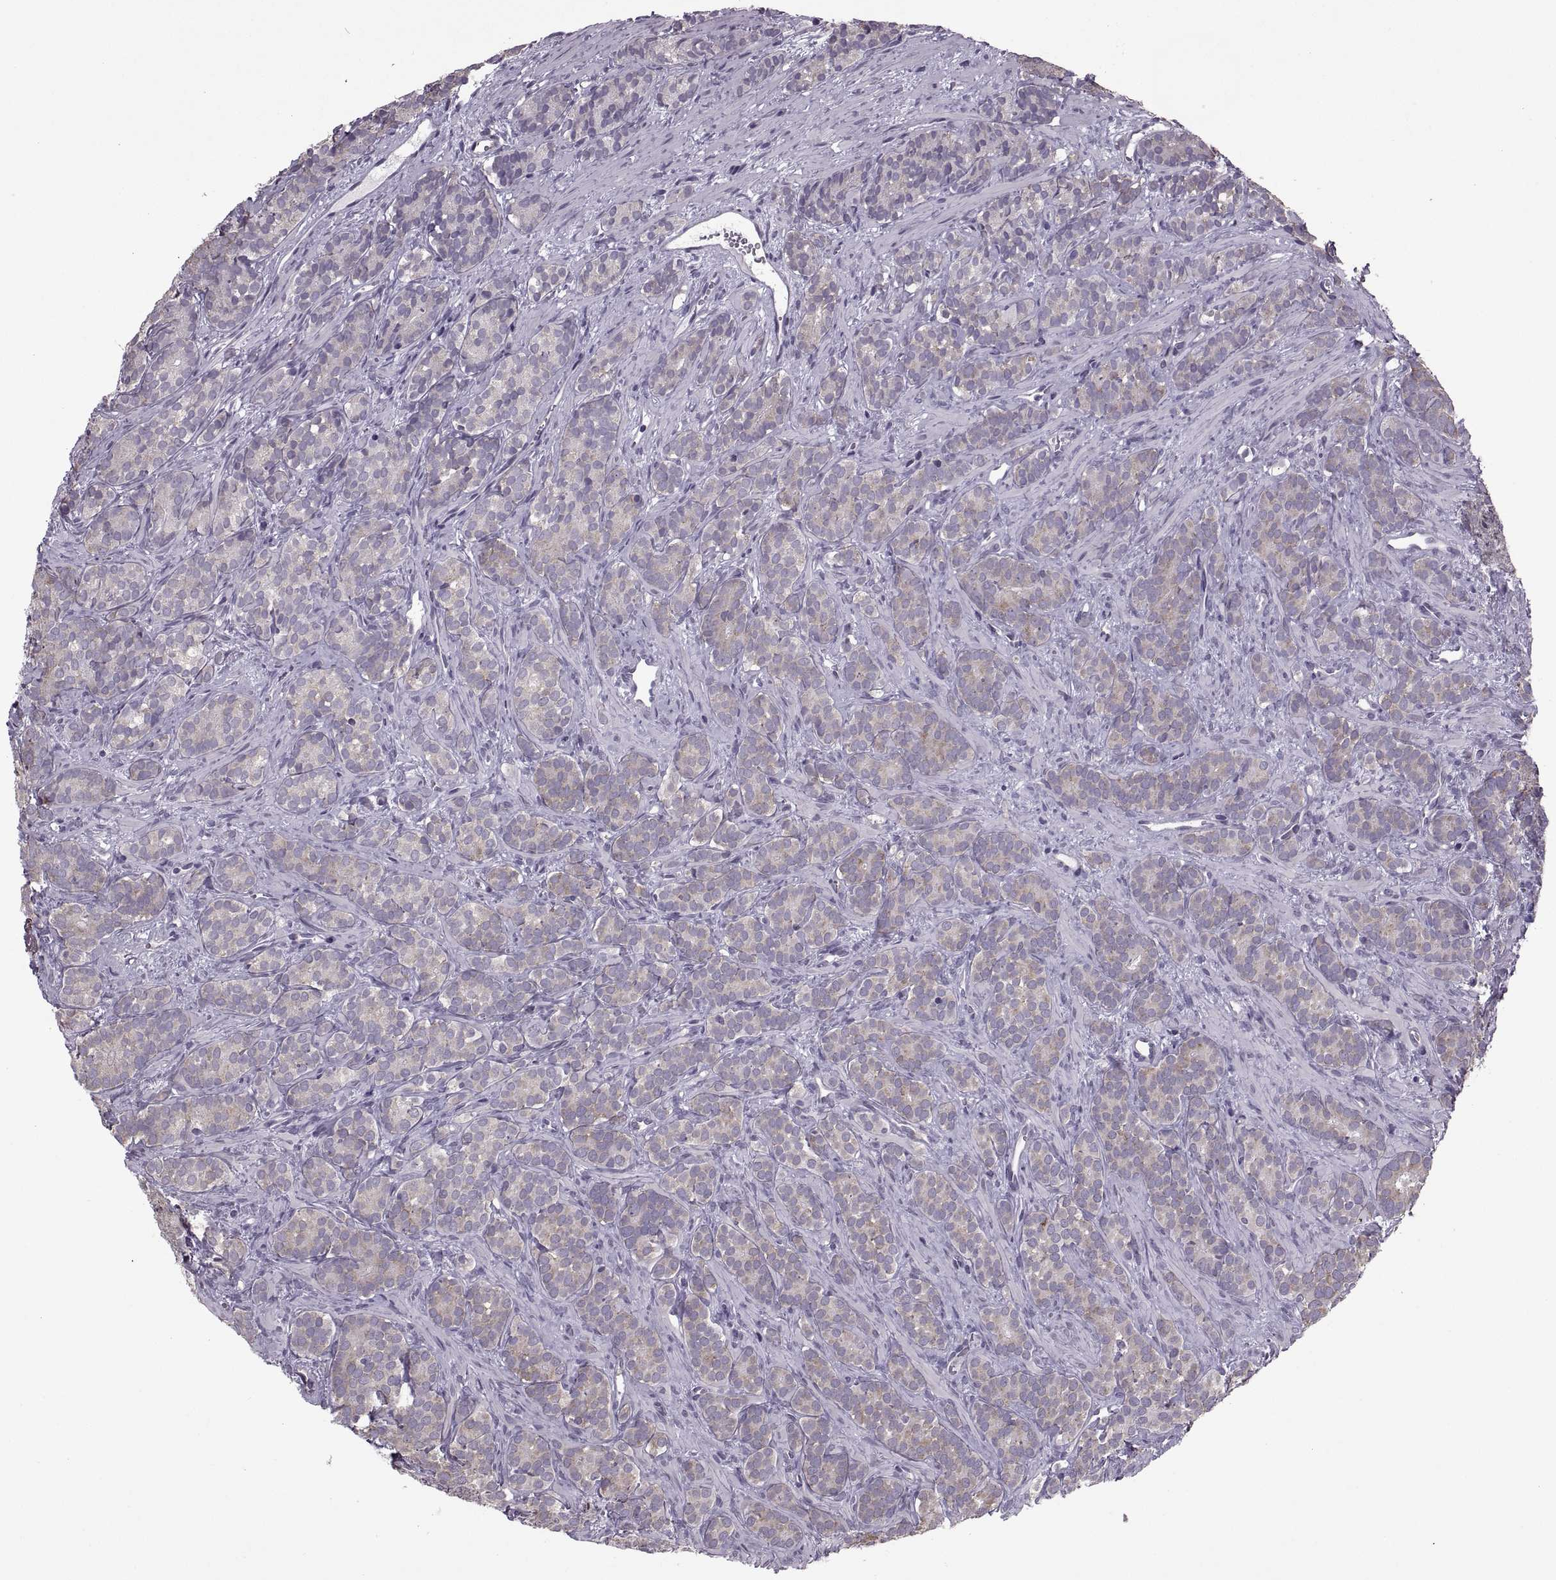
{"staining": {"intensity": "weak", "quantity": "25%-75%", "location": "cytoplasmic/membranous"}, "tissue": "prostate cancer", "cell_type": "Tumor cells", "image_type": "cancer", "snomed": [{"axis": "morphology", "description": "Adenocarcinoma, High grade"}, {"axis": "topography", "description": "Prostate"}], "caption": "A brown stain highlights weak cytoplasmic/membranous positivity of a protein in human prostate cancer (high-grade adenocarcinoma) tumor cells. (DAB IHC, brown staining for protein, blue staining for nuclei).", "gene": "PABPC1", "patient": {"sex": "male", "age": 84}}